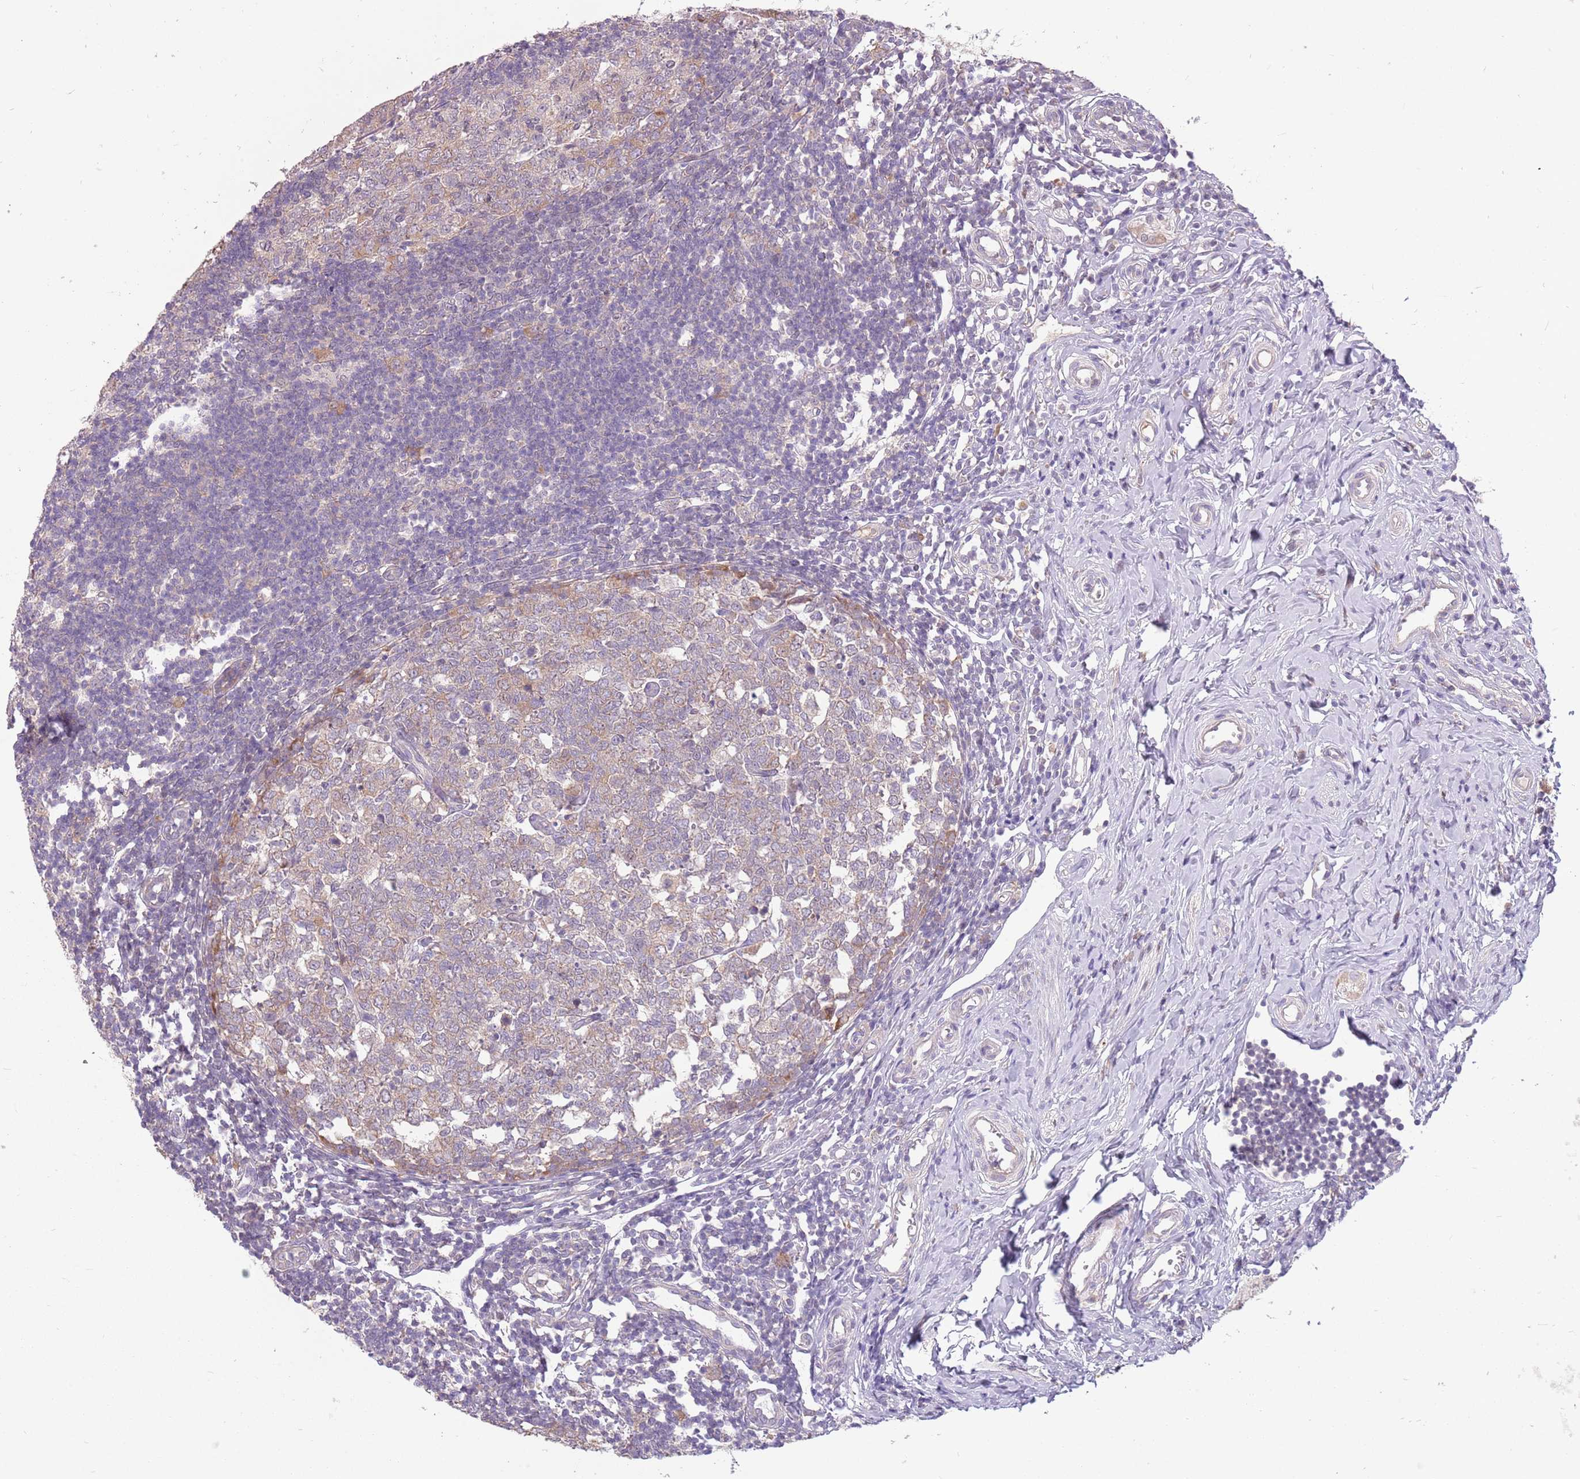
{"staining": {"intensity": "moderate", "quantity": "<25%", "location": "cytoplasmic/membranous,nuclear"}, "tissue": "appendix", "cell_type": "Glandular cells", "image_type": "normal", "snomed": [{"axis": "morphology", "description": "Normal tissue, NOS"}, {"axis": "topography", "description": "Appendix"}], "caption": "IHC of normal appendix exhibits low levels of moderate cytoplasmic/membranous,nuclear positivity in approximately <25% of glandular cells.", "gene": "PPP1R27", "patient": {"sex": "male", "age": 14}}